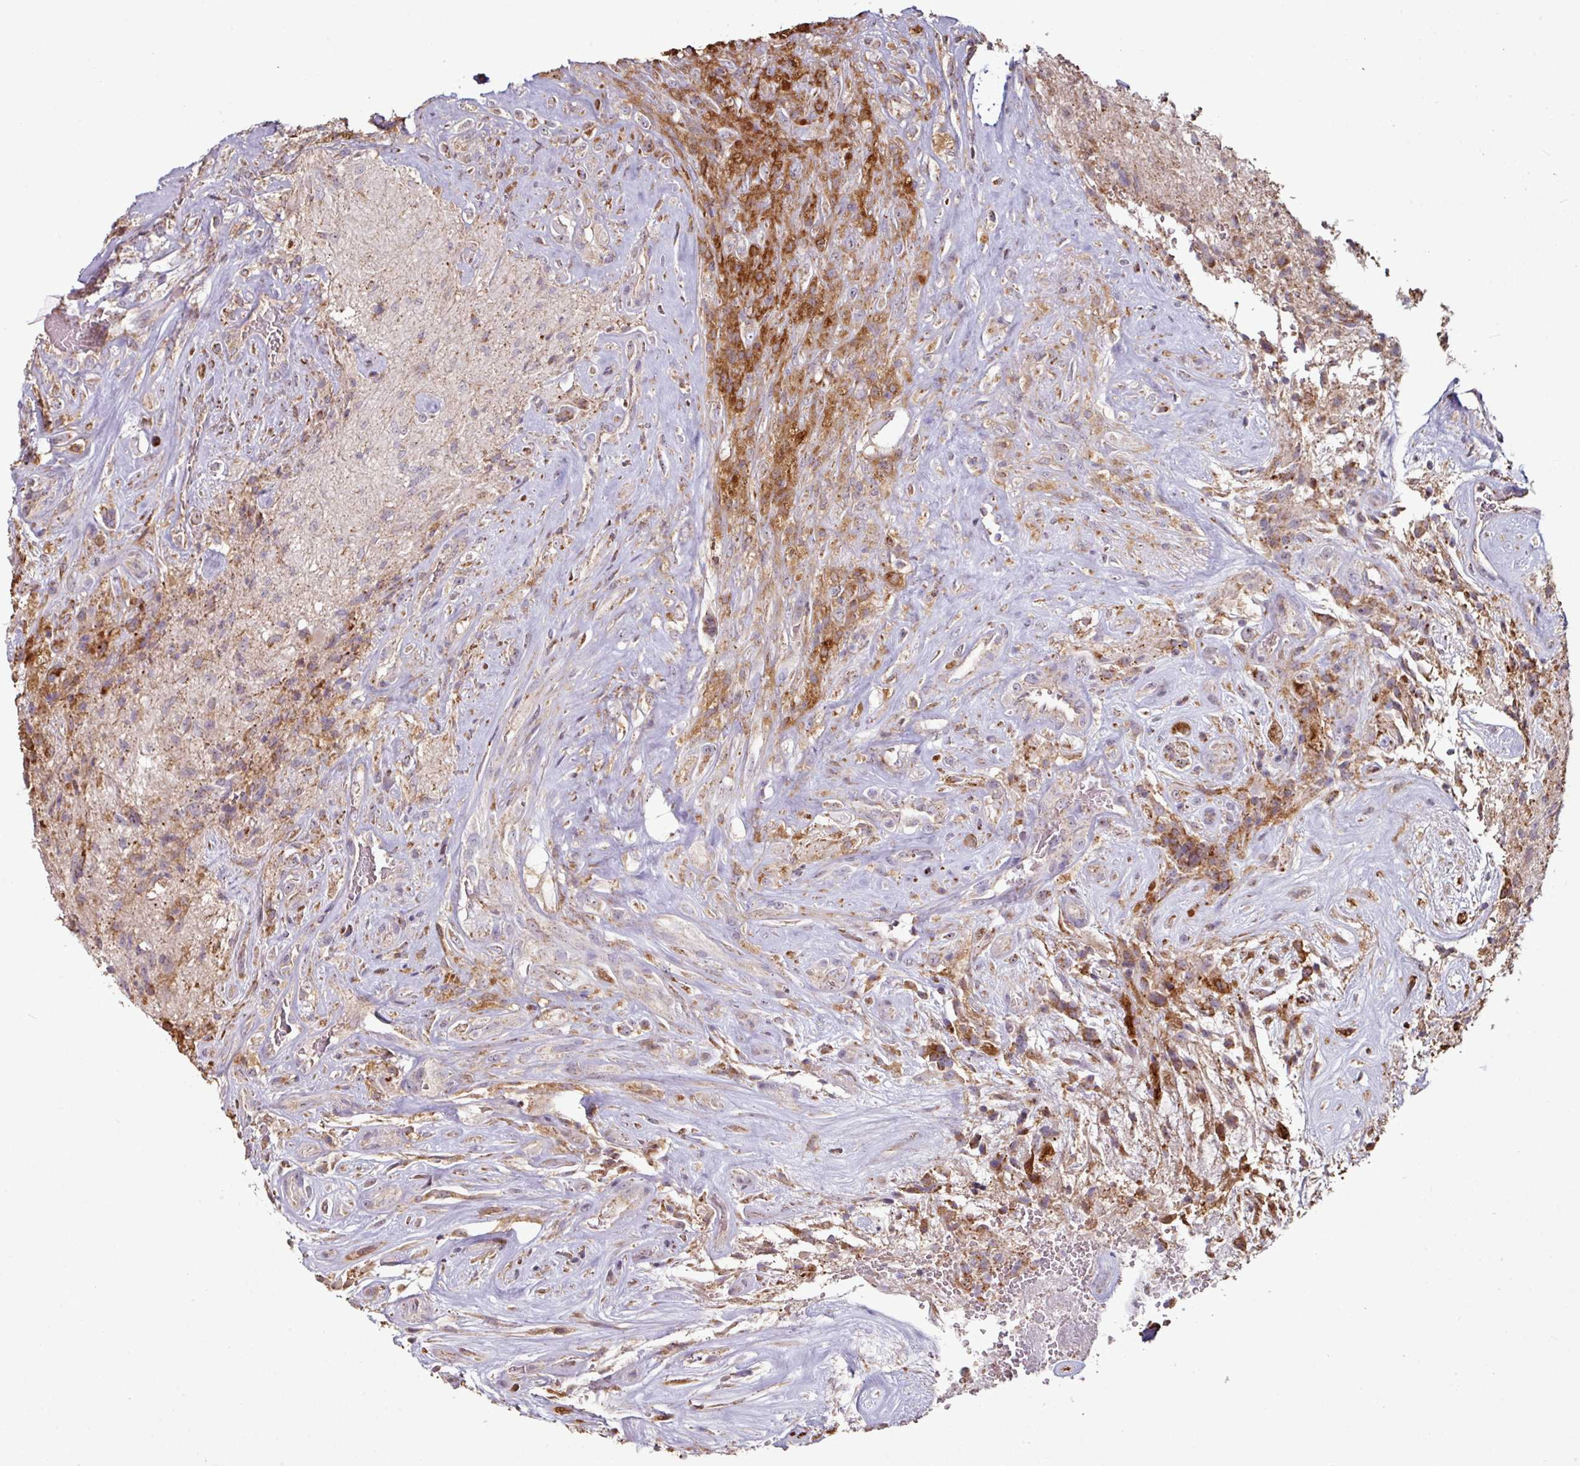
{"staining": {"intensity": "moderate", "quantity": "<25%", "location": "cytoplasmic/membranous"}, "tissue": "glioma", "cell_type": "Tumor cells", "image_type": "cancer", "snomed": [{"axis": "morphology", "description": "Glioma, malignant, High grade"}, {"axis": "topography", "description": "Brain"}], "caption": "High-magnification brightfield microscopy of malignant glioma (high-grade) stained with DAB (3,3'-diaminobenzidine) (brown) and counterstained with hematoxylin (blue). tumor cells exhibit moderate cytoplasmic/membranous expression is present in approximately<25% of cells.", "gene": "OR2D3", "patient": {"sex": "male", "age": 56}}